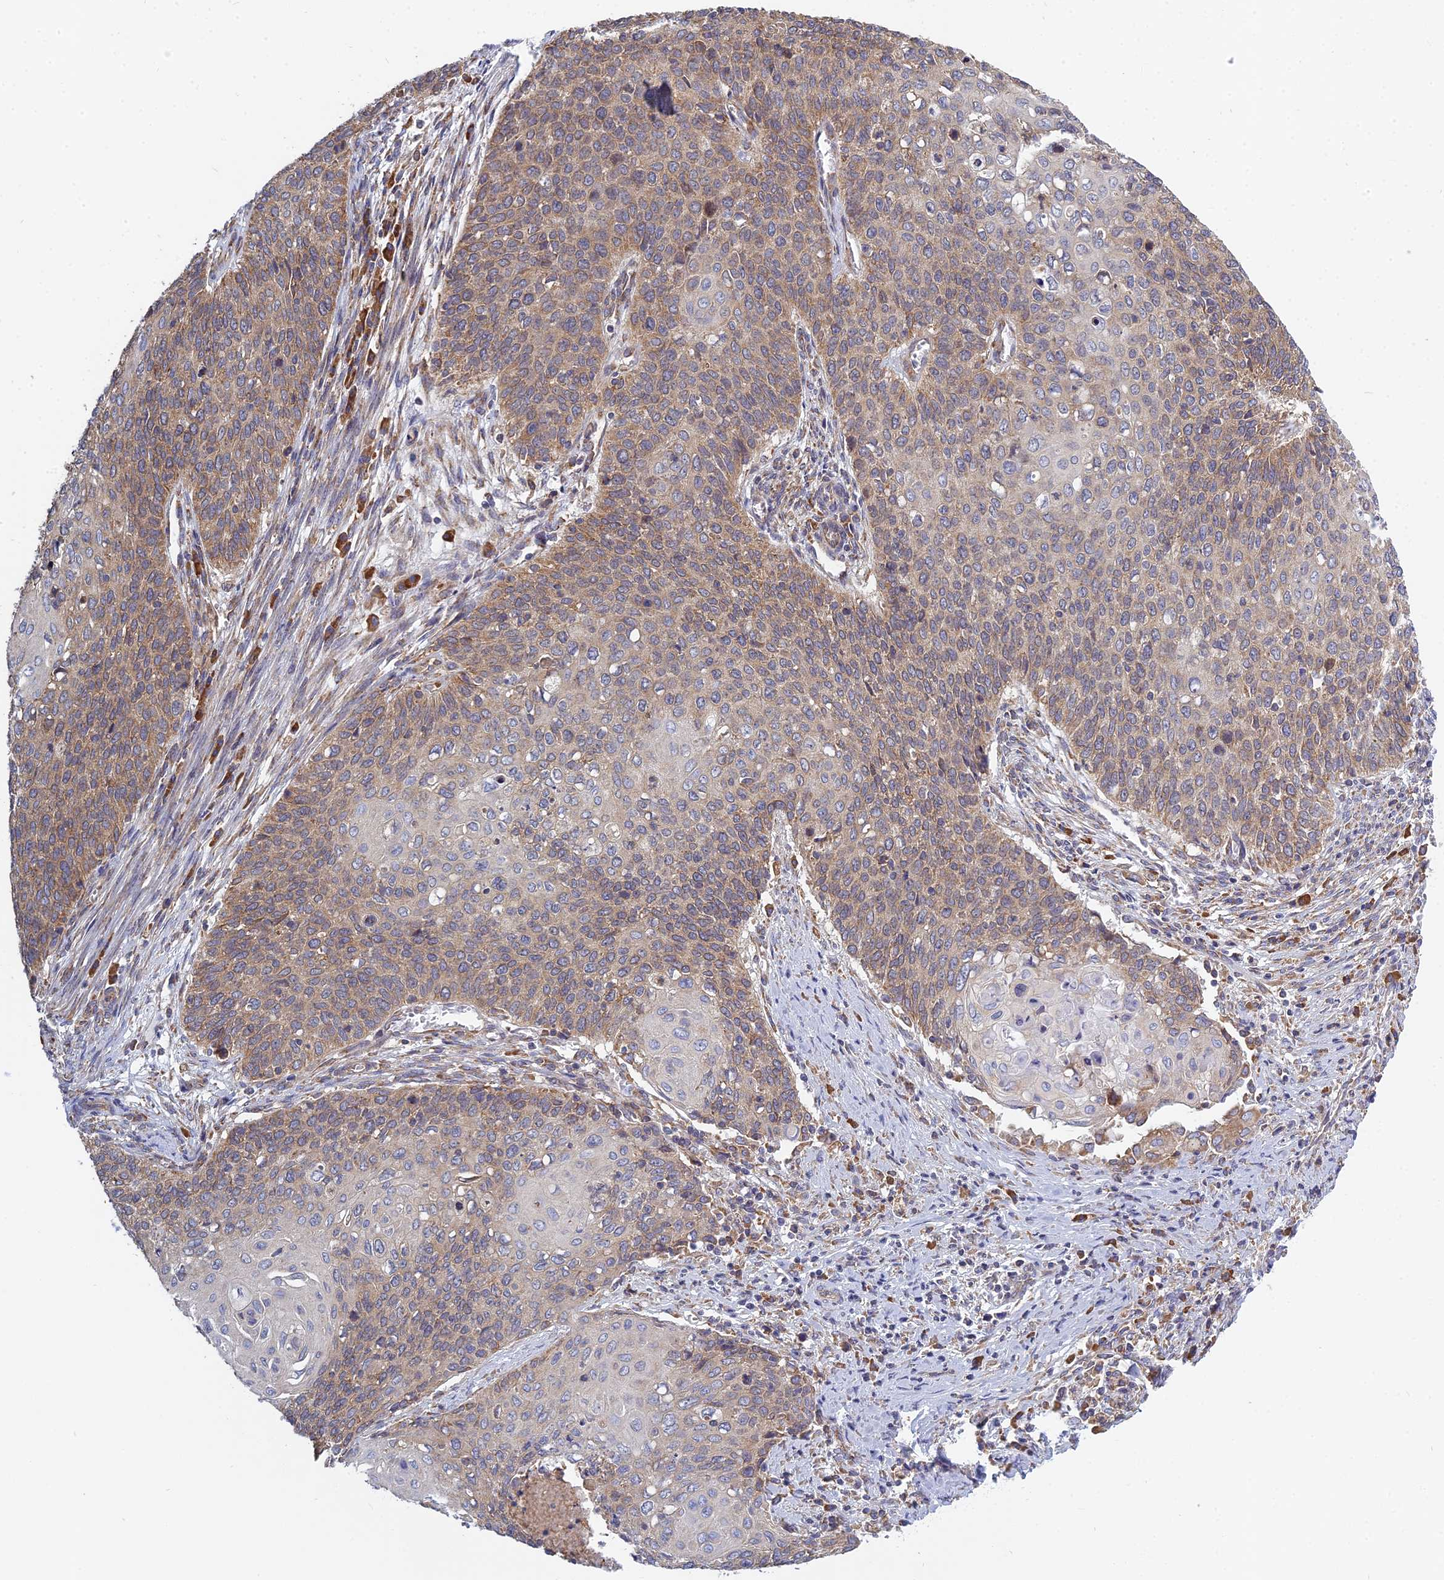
{"staining": {"intensity": "moderate", "quantity": "25%-75%", "location": "cytoplasmic/membranous"}, "tissue": "cervical cancer", "cell_type": "Tumor cells", "image_type": "cancer", "snomed": [{"axis": "morphology", "description": "Squamous cell carcinoma, NOS"}, {"axis": "topography", "description": "Cervix"}], "caption": "Immunohistochemistry of human cervical squamous cell carcinoma exhibits medium levels of moderate cytoplasmic/membranous expression in approximately 25%-75% of tumor cells. (IHC, brightfield microscopy, high magnification).", "gene": "KIAA1143", "patient": {"sex": "female", "age": 39}}